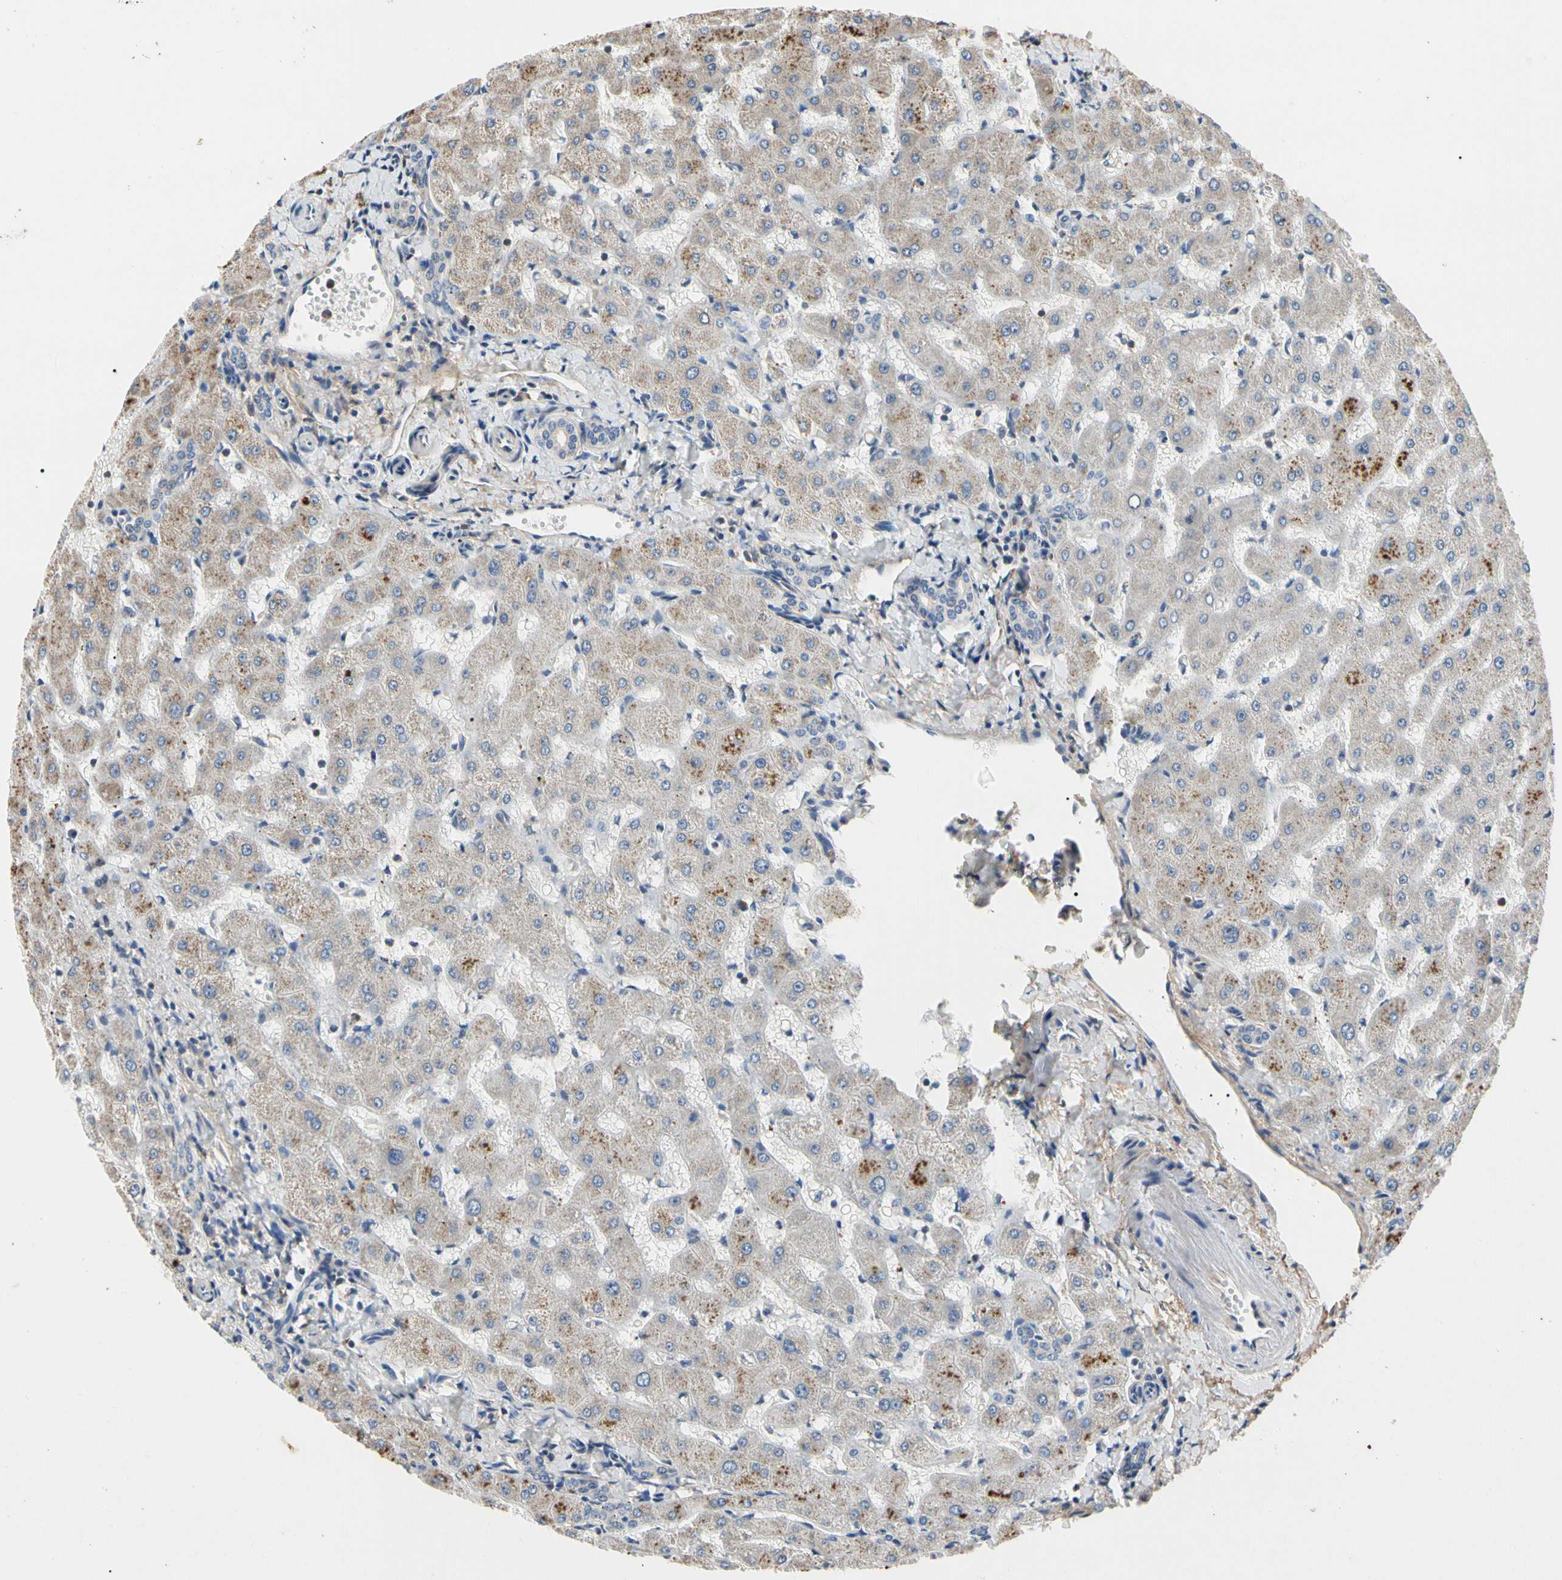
{"staining": {"intensity": "negative", "quantity": "none", "location": "none"}, "tissue": "liver", "cell_type": "Cholangiocytes", "image_type": "normal", "snomed": [{"axis": "morphology", "description": "Normal tissue, NOS"}, {"axis": "topography", "description": "Liver"}], "caption": "High magnification brightfield microscopy of benign liver stained with DAB (3,3'-diaminobenzidine) (brown) and counterstained with hematoxylin (blue): cholangiocytes show no significant expression. (DAB (3,3'-diaminobenzidine) IHC, high magnification).", "gene": "CRTAC1", "patient": {"sex": "female", "age": 63}}